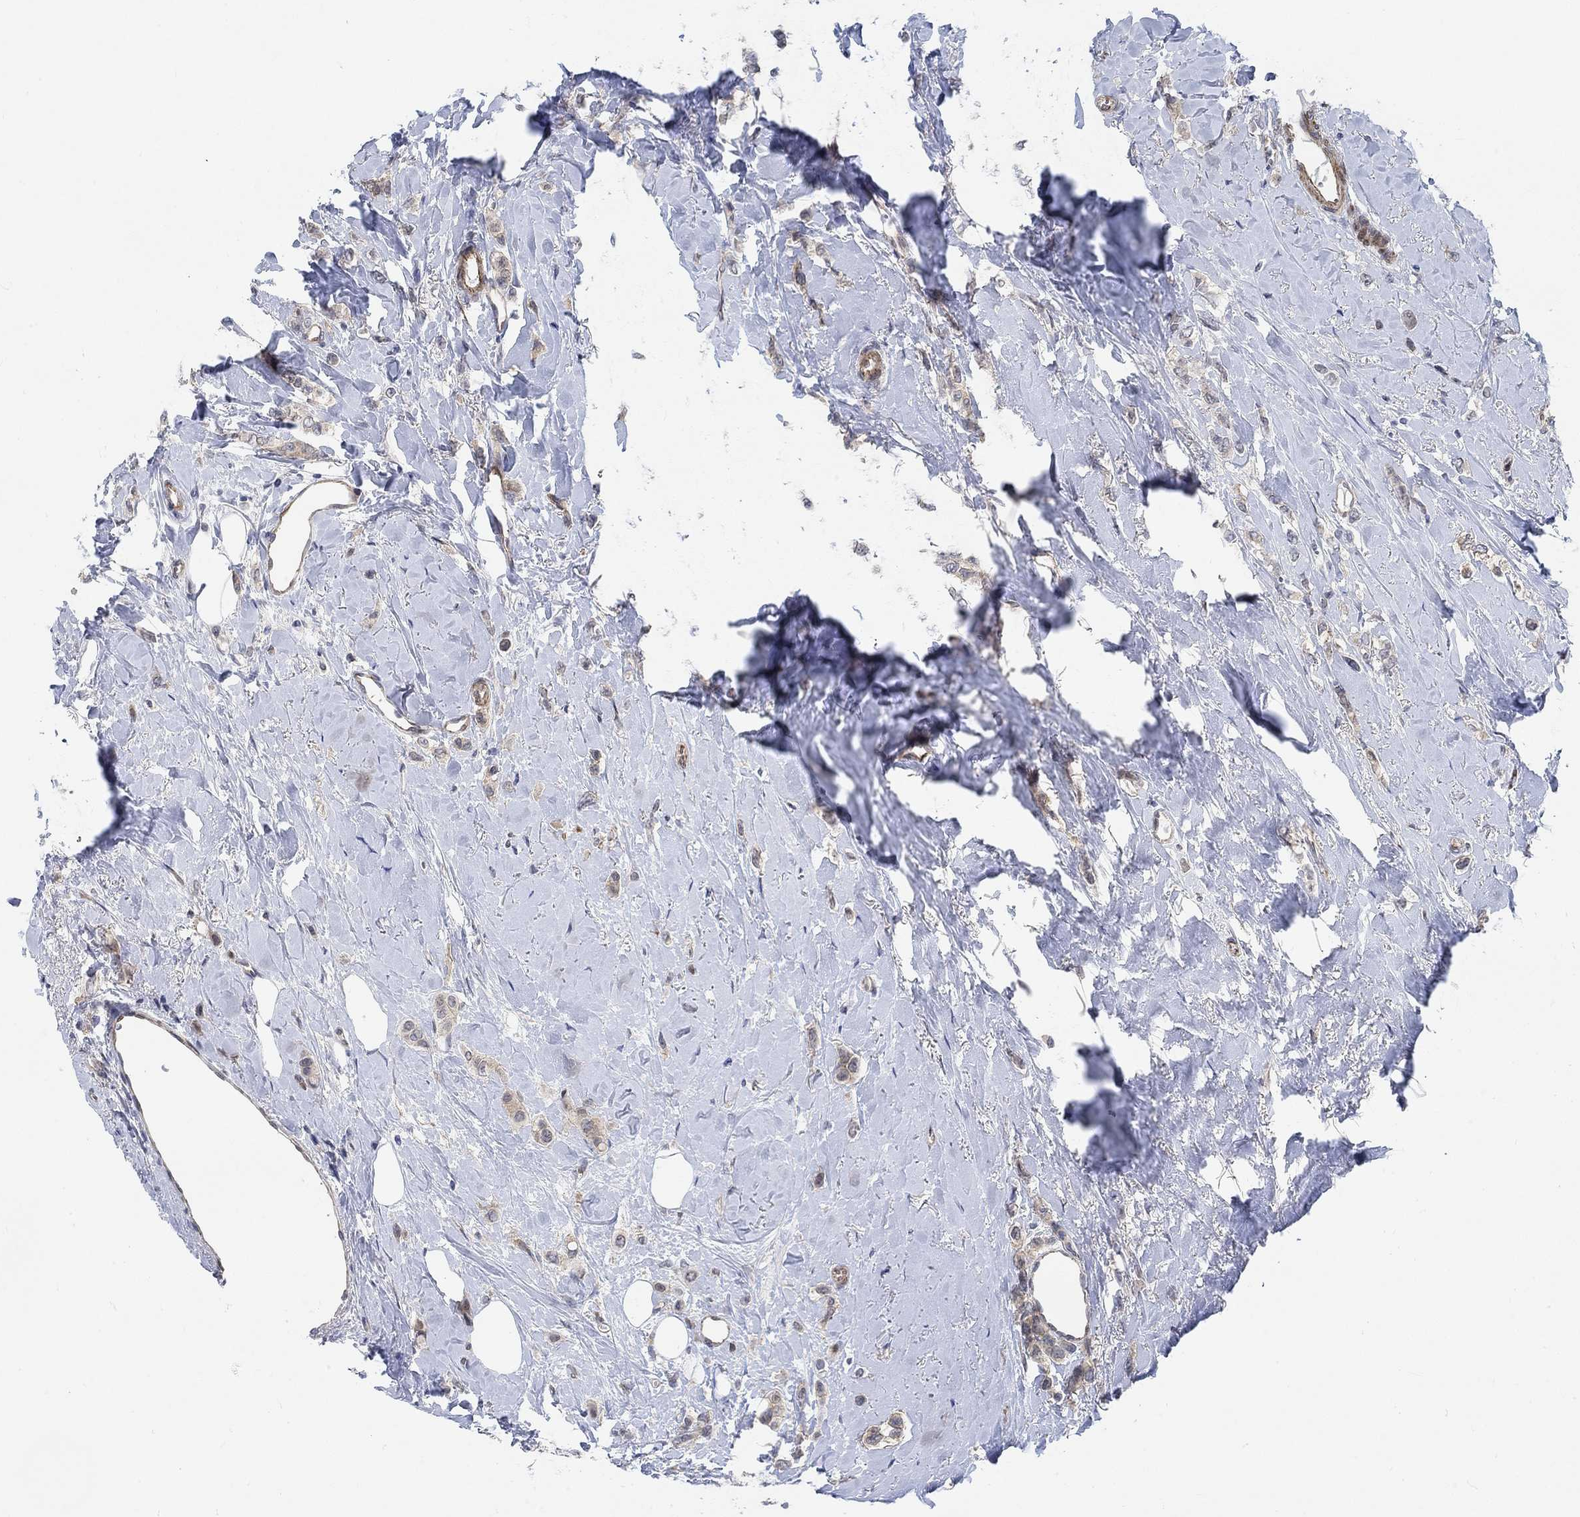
{"staining": {"intensity": "weak", "quantity": "<25%", "location": "cytoplasmic/membranous"}, "tissue": "breast cancer", "cell_type": "Tumor cells", "image_type": "cancer", "snomed": [{"axis": "morphology", "description": "Lobular carcinoma"}, {"axis": "topography", "description": "Breast"}], "caption": "There is no significant expression in tumor cells of breast cancer.", "gene": "KCNH8", "patient": {"sex": "female", "age": 66}}